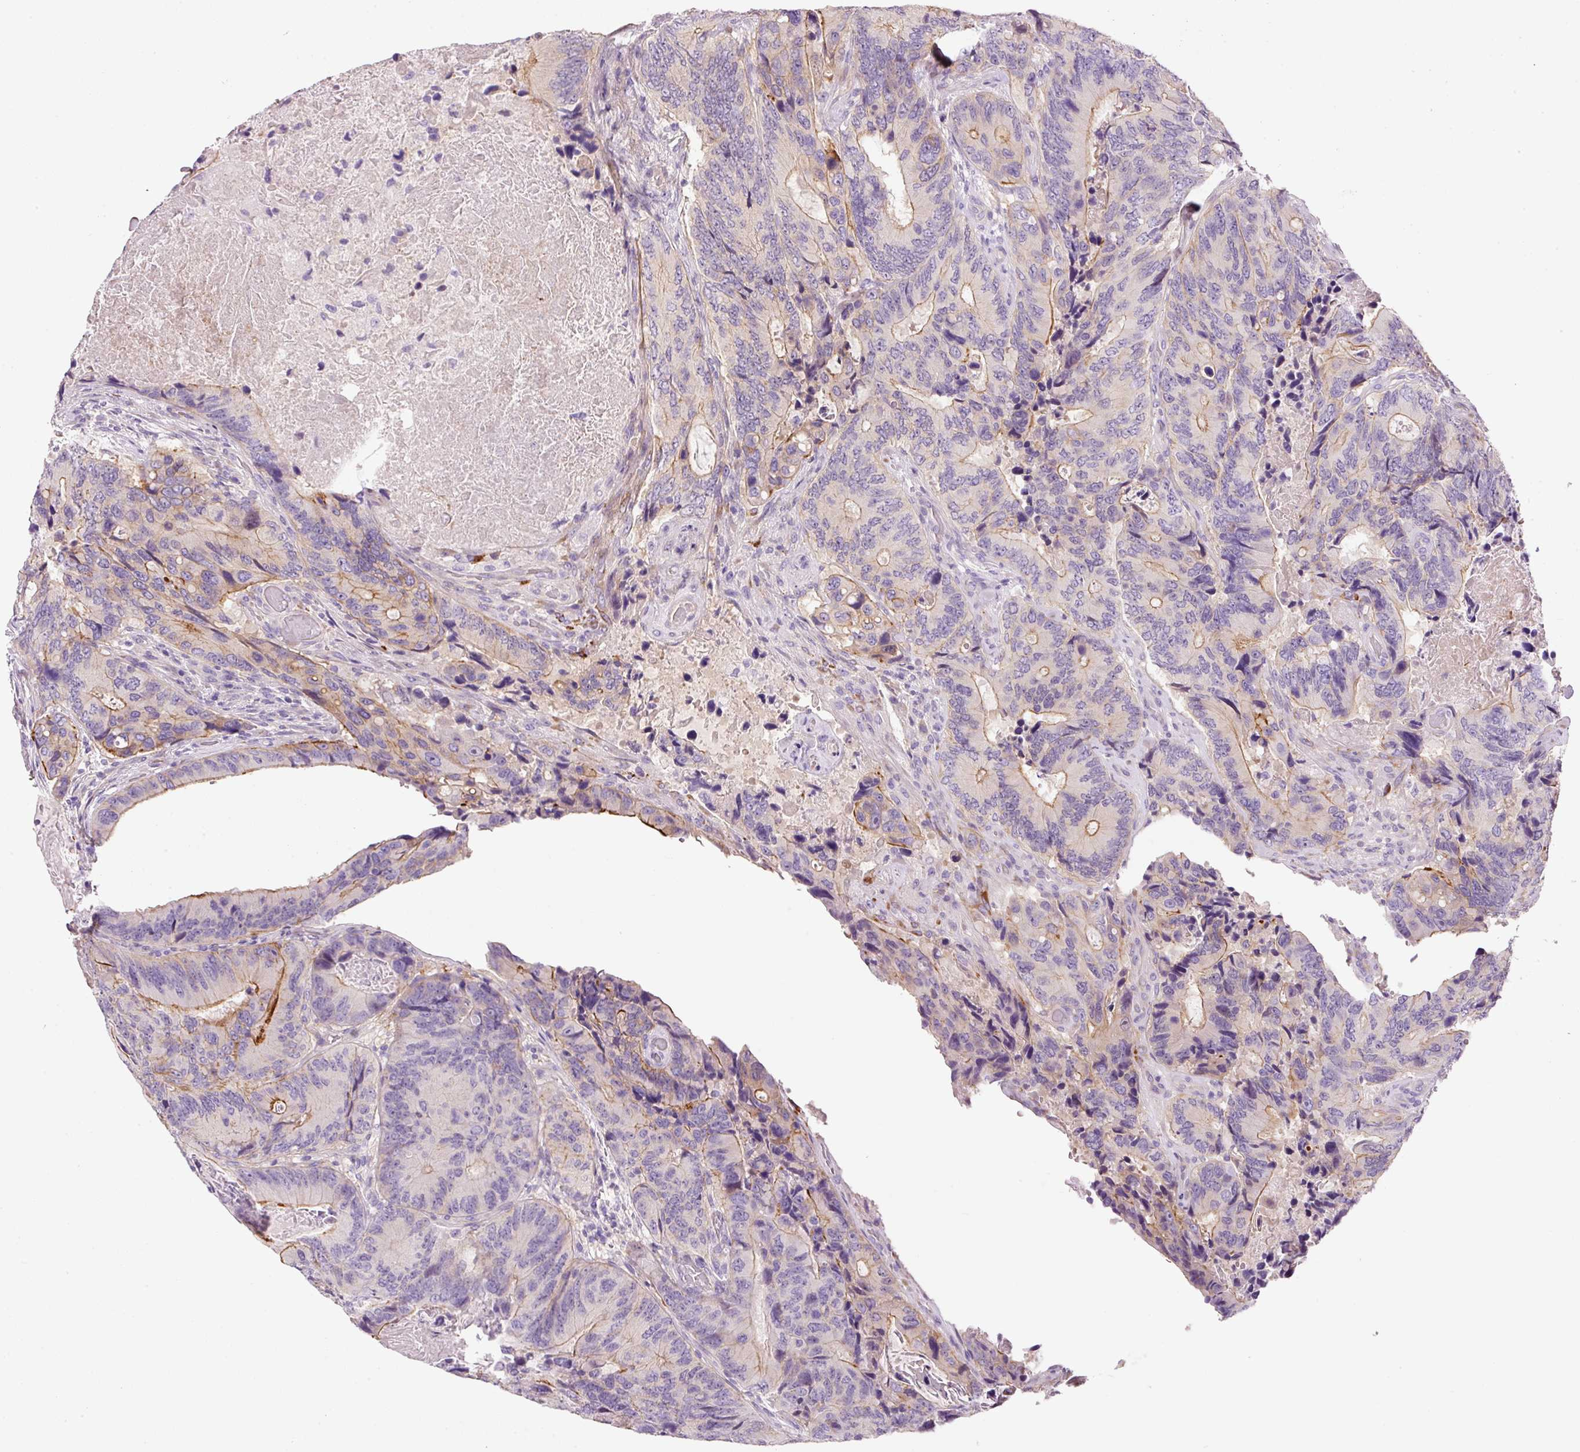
{"staining": {"intensity": "moderate", "quantity": "25%-75%", "location": "cytoplasmic/membranous"}, "tissue": "colorectal cancer", "cell_type": "Tumor cells", "image_type": "cancer", "snomed": [{"axis": "morphology", "description": "Adenocarcinoma, NOS"}, {"axis": "topography", "description": "Colon"}], "caption": "Brown immunohistochemical staining in human colorectal cancer (adenocarcinoma) shows moderate cytoplasmic/membranous expression in about 25%-75% of tumor cells.", "gene": "SOS2", "patient": {"sex": "male", "age": 84}}